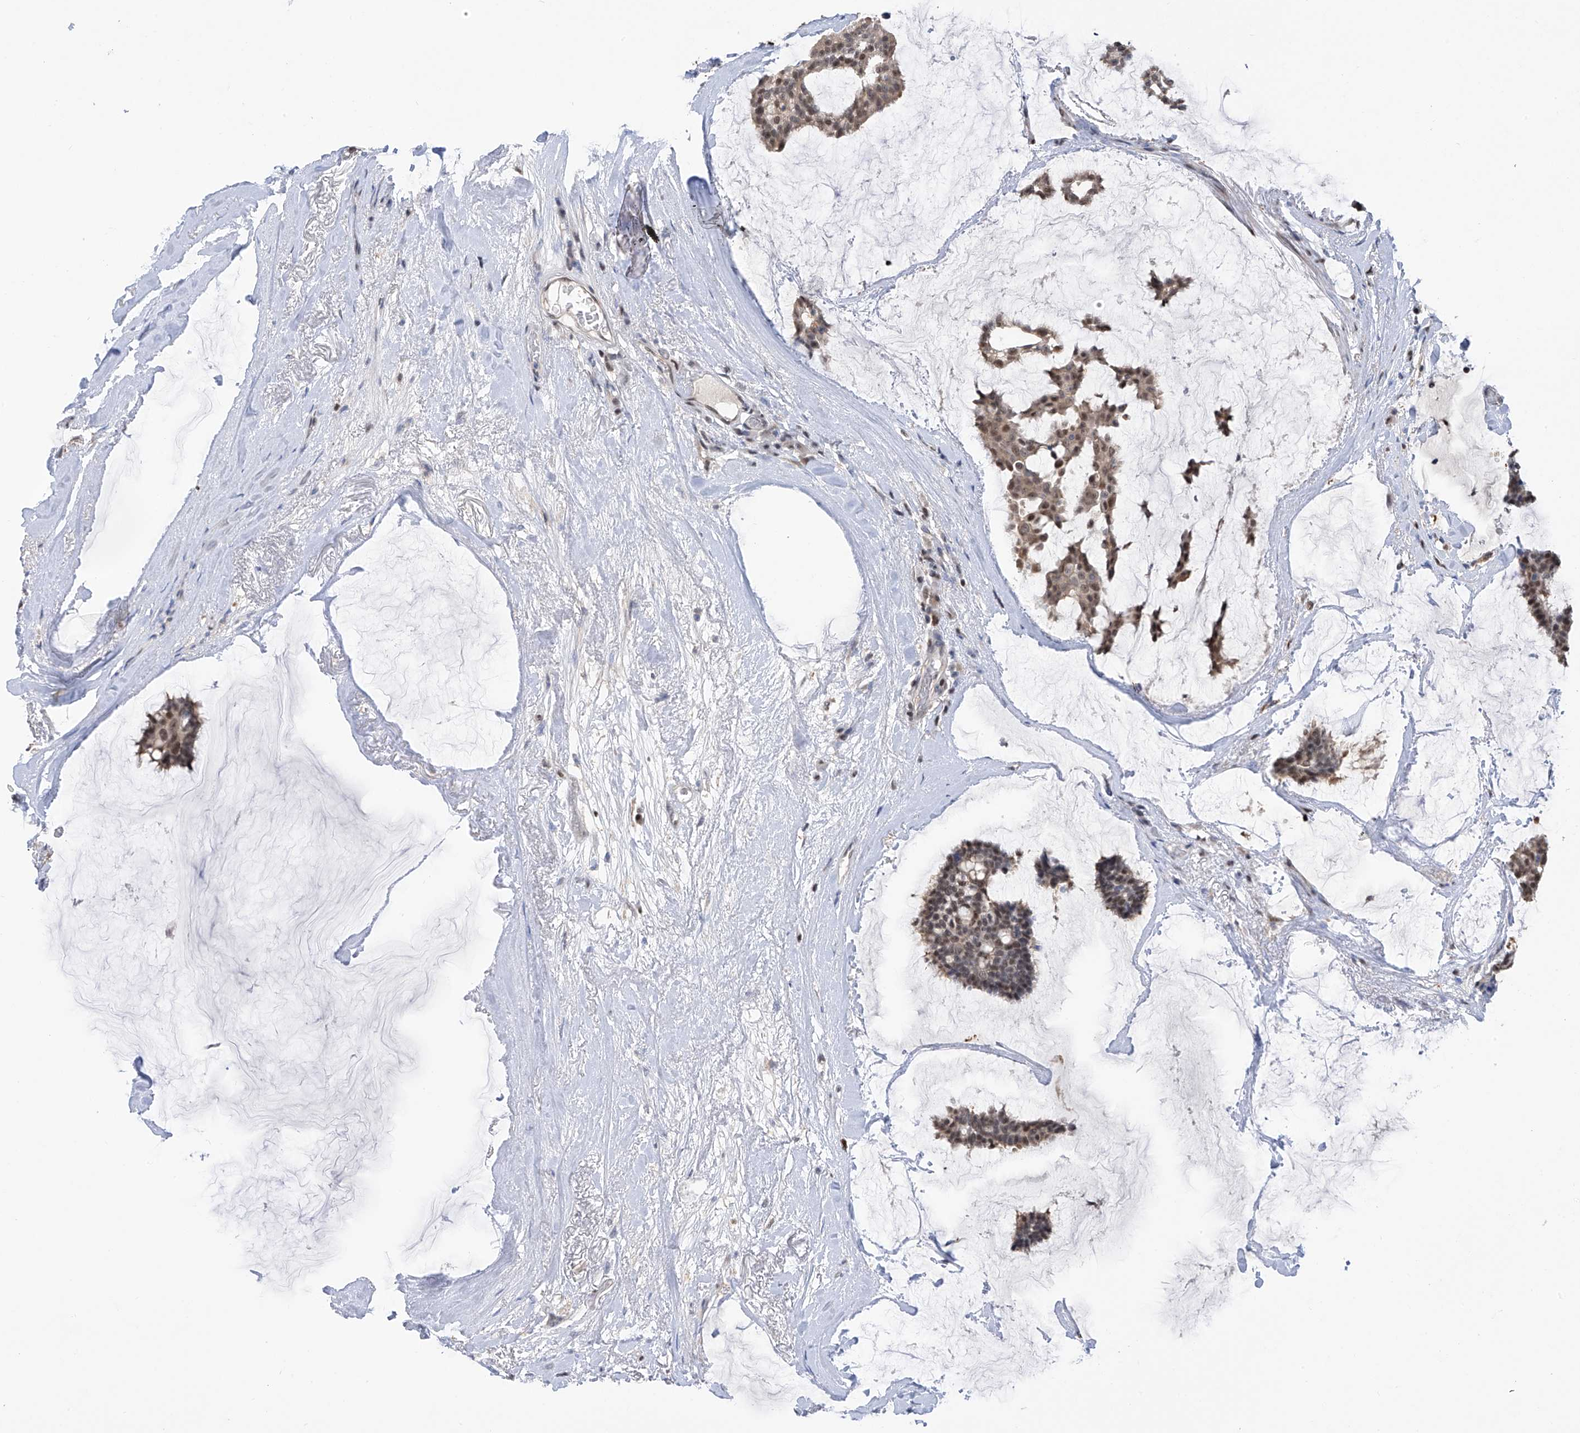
{"staining": {"intensity": "weak", "quantity": "25%-75%", "location": "nuclear"}, "tissue": "breast cancer", "cell_type": "Tumor cells", "image_type": "cancer", "snomed": [{"axis": "morphology", "description": "Duct carcinoma"}, {"axis": "topography", "description": "Breast"}], "caption": "Human invasive ductal carcinoma (breast) stained with a protein marker demonstrates weak staining in tumor cells.", "gene": "PMM1", "patient": {"sex": "female", "age": 93}}